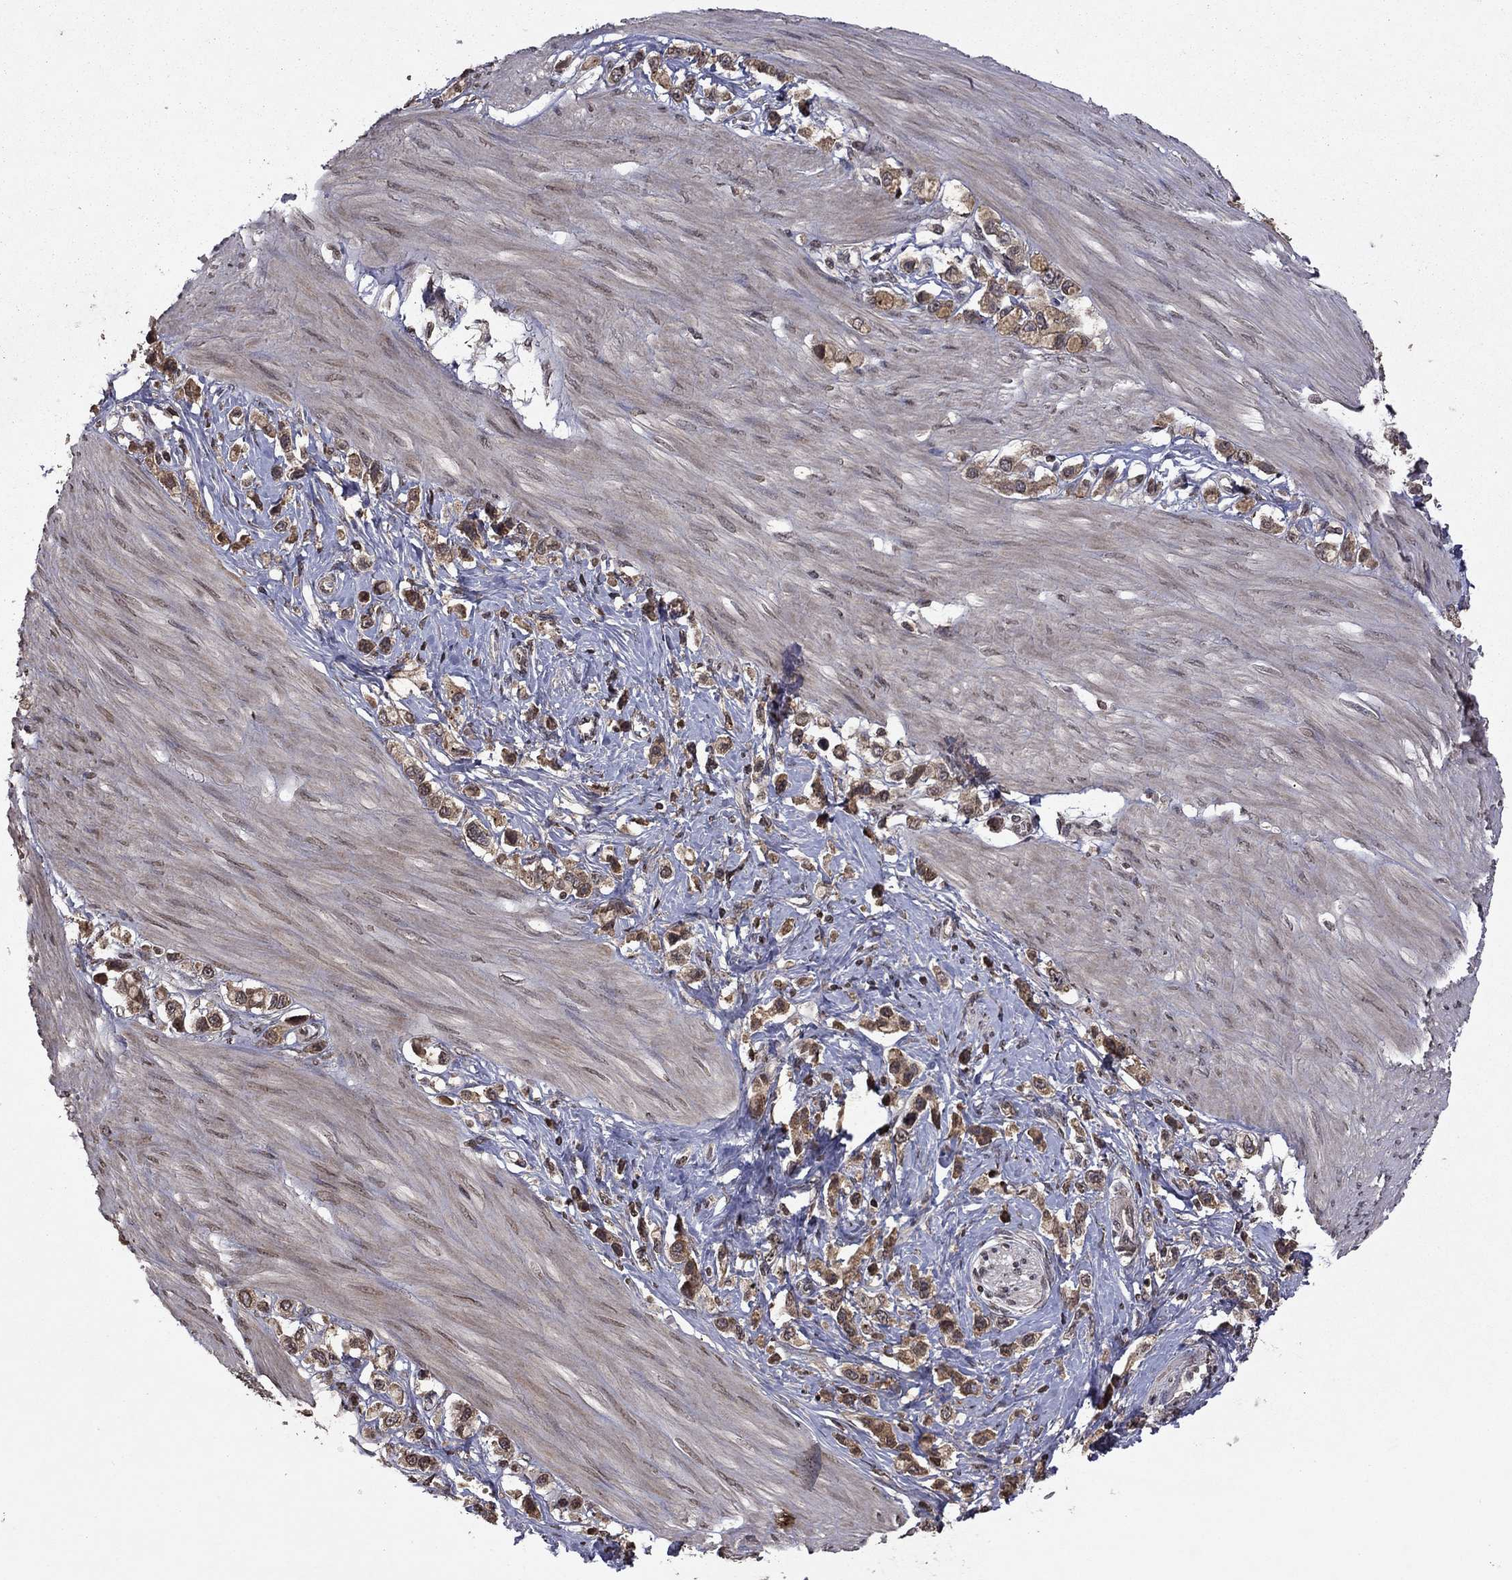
{"staining": {"intensity": "moderate", "quantity": ">75%", "location": "cytoplasmic/membranous"}, "tissue": "stomach cancer", "cell_type": "Tumor cells", "image_type": "cancer", "snomed": [{"axis": "morphology", "description": "Normal tissue, NOS"}, {"axis": "morphology", "description": "Adenocarcinoma, NOS"}, {"axis": "morphology", "description": "Adenocarcinoma, High grade"}, {"axis": "topography", "description": "Stomach, upper"}, {"axis": "topography", "description": "Stomach"}], "caption": "Stomach cancer tissue reveals moderate cytoplasmic/membranous expression in about >75% of tumor cells", "gene": "NLGN1", "patient": {"sex": "female", "age": 65}}